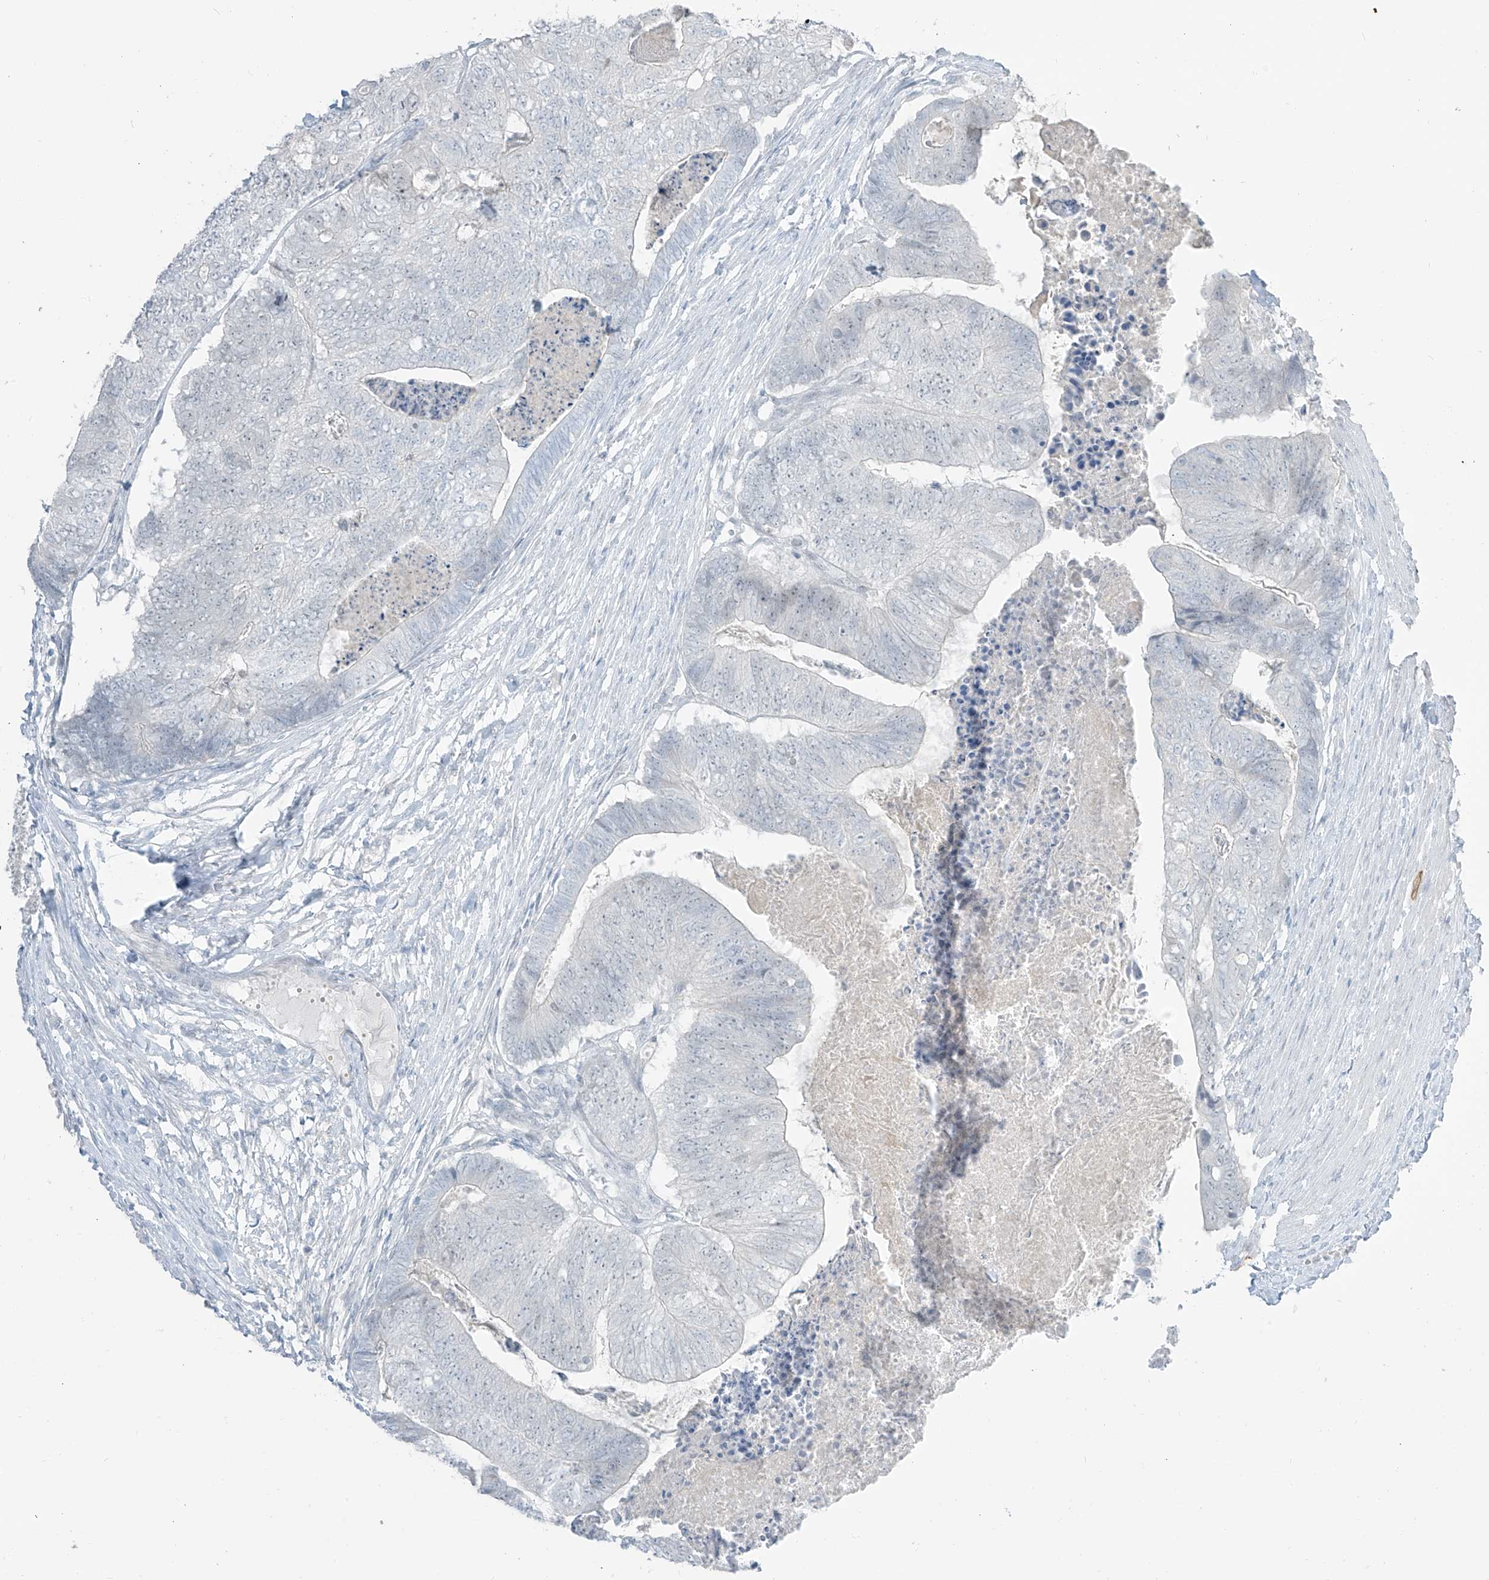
{"staining": {"intensity": "negative", "quantity": "none", "location": "none"}, "tissue": "colorectal cancer", "cell_type": "Tumor cells", "image_type": "cancer", "snomed": [{"axis": "morphology", "description": "Adenocarcinoma, NOS"}, {"axis": "topography", "description": "Colon"}], "caption": "Immunohistochemical staining of human colorectal cancer (adenocarcinoma) demonstrates no significant expression in tumor cells. The staining was performed using DAB (3,3'-diaminobenzidine) to visualize the protein expression in brown, while the nuclei were stained in blue with hematoxylin (Magnification: 20x).", "gene": "PRDM6", "patient": {"sex": "female", "age": 67}}